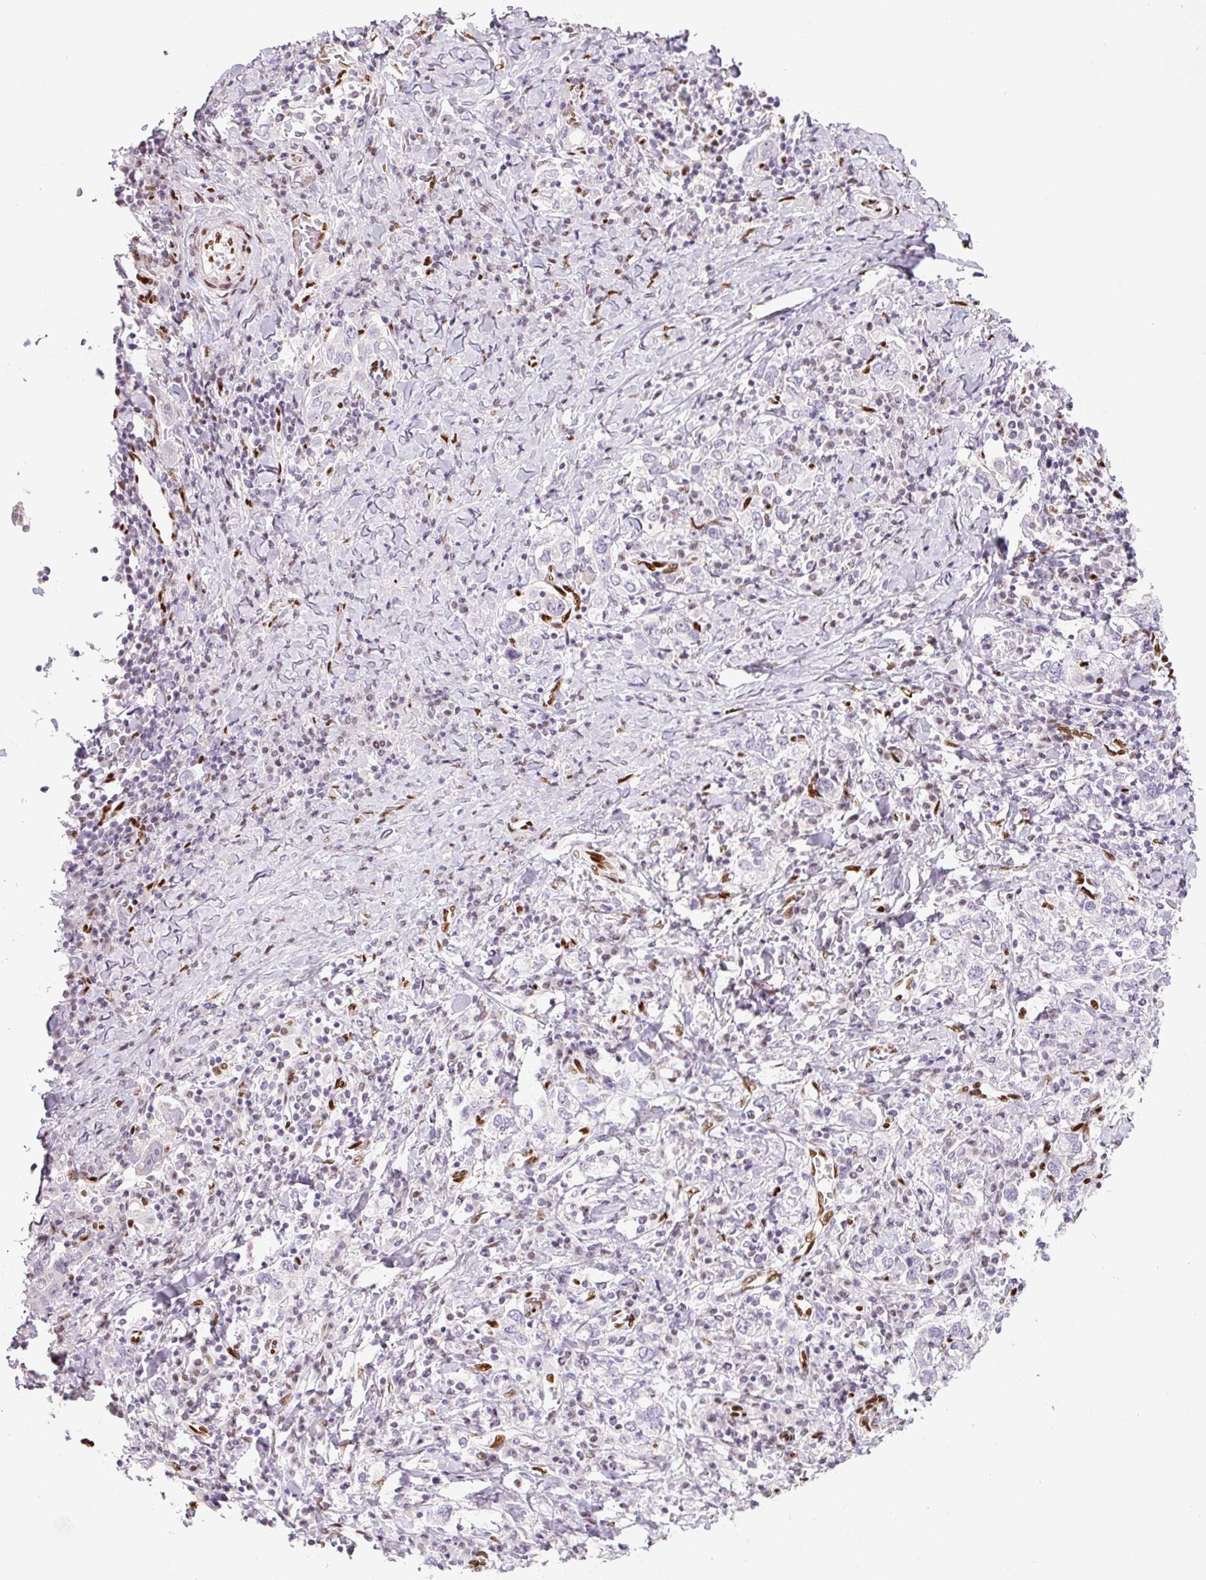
{"staining": {"intensity": "negative", "quantity": "none", "location": "none"}, "tissue": "stomach cancer", "cell_type": "Tumor cells", "image_type": "cancer", "snomed": [{"axis": "morphology", "description": "Adenocarcinoma, NOS"}, {"axis": "topography", "description": "Stomach, upper"}, {"axis": "topography", "description": "Stomach"}], "caption": "This is a micrograph of immunohistochemistry staining of stomach adenocarcinoma, which shows no expression in tumor cells.", "gene": "ZEB1", "patient": {"sex": "male", "age": 62}}